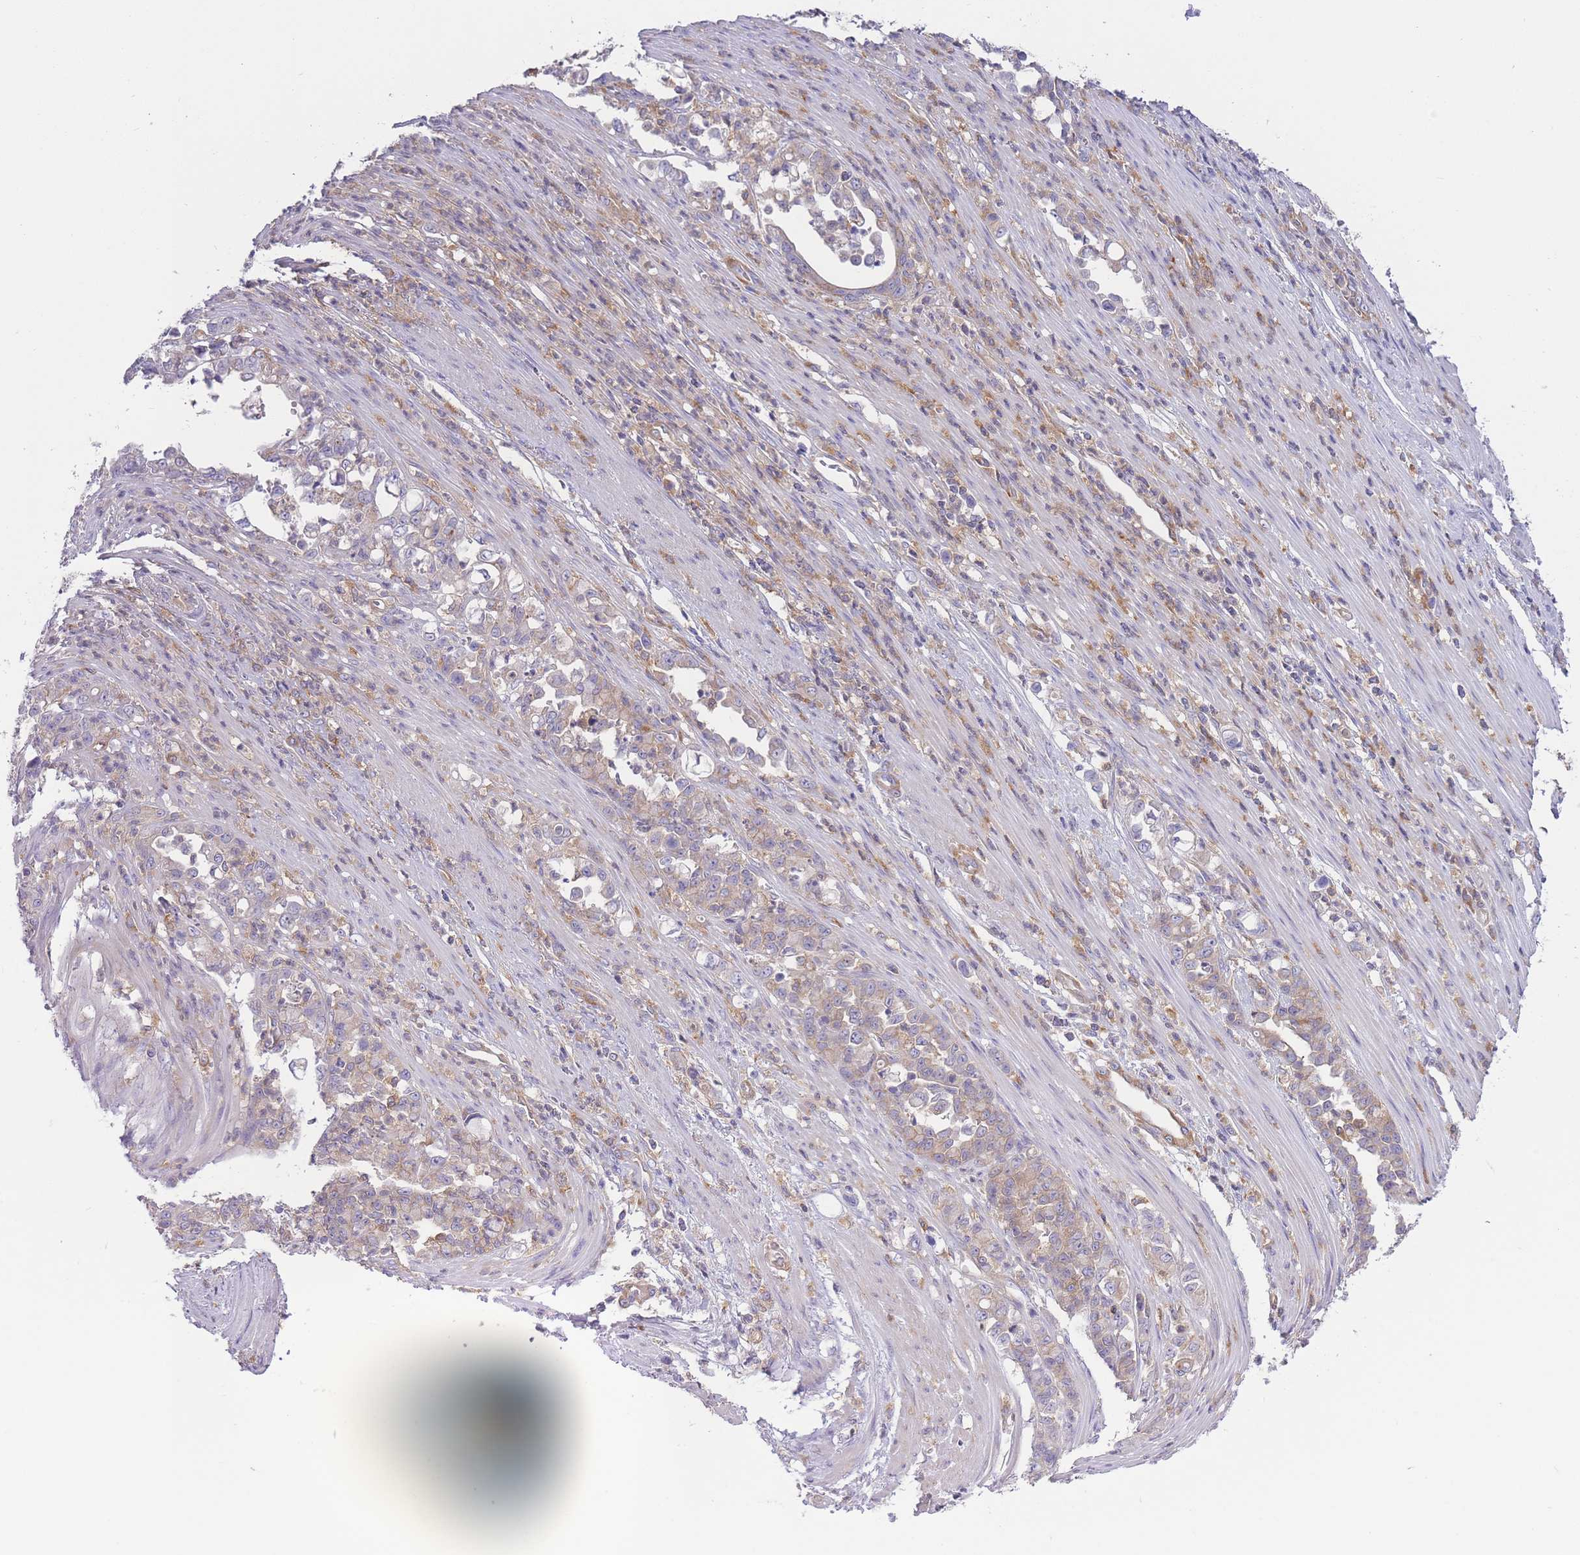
{"staining": {"intensity": "weak", "quantity": "<25%", "location": "cytoplasmic/membranous"}, "tissue": "stomach cancer", "cell_type": "Tumor cells", "image_type": "cancer", "snomed": [{"axis": "morphology", "description": "Normal tissue, NOS"}, {"axis": "morphology", "description": "Adenocarcinoma, NOS"}, {"axis": "topography", "description": "Stomach"}], "caption": "High magnification brightfield microscopy of adenocarcinoma (stomach) stained with DAB (brown) and counterstained with hematoxylin (blue): tumor cells show no significant staining.", "gene": "PRKAR1A", "patient": {"sex": "female", "age": 79}}